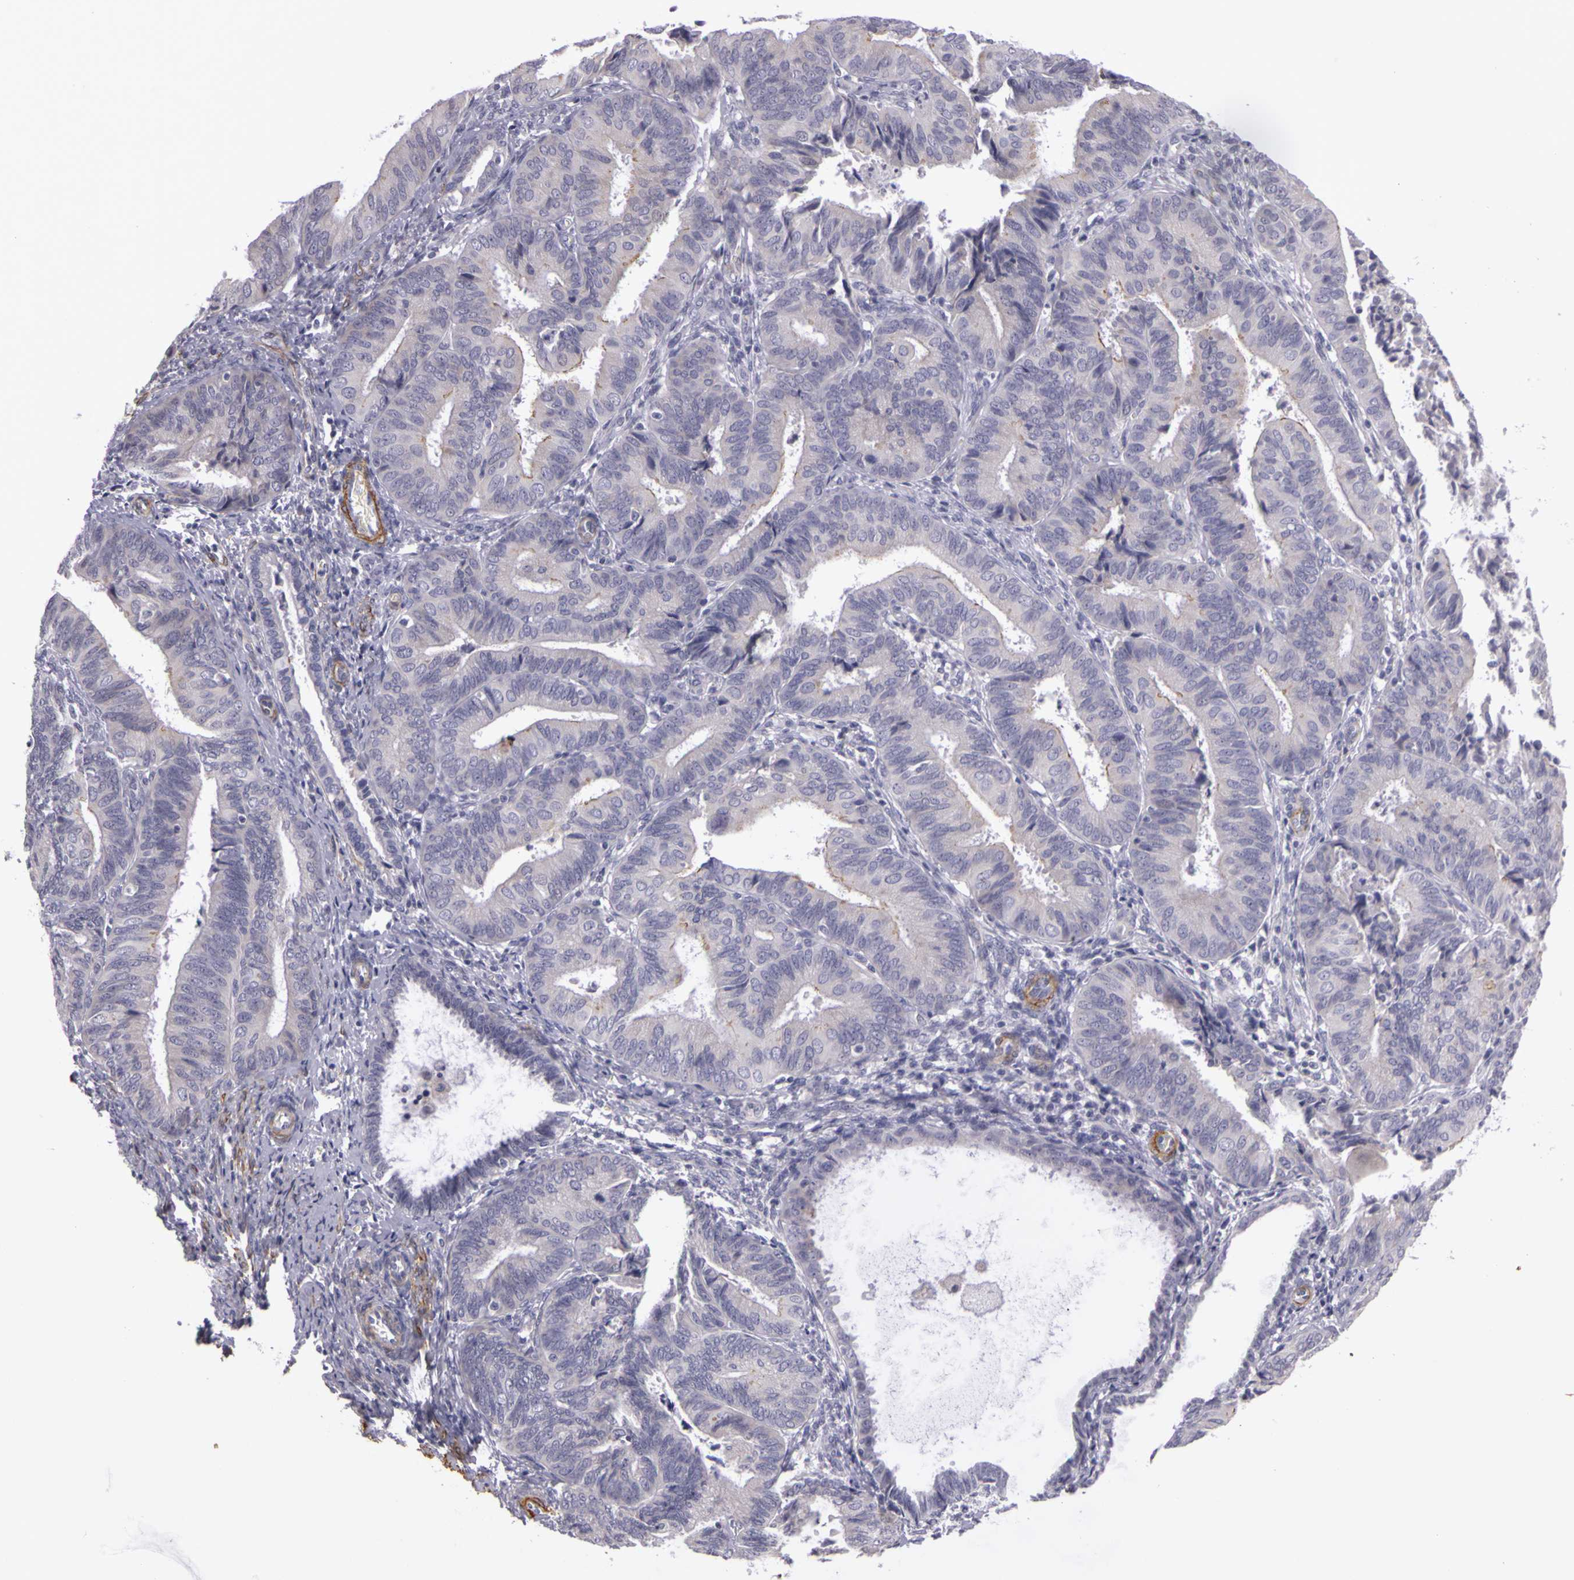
{"staining": {"intensity": "negative", "quantity": "none", "location": "none"}, "tissue": "endometrial cancer", "cell_type": "Tumor cells", "image_type": "cancer", "snomed": [{"axis": "morphology", "description": "Adenocarcinoma, NOS"}, {"axis": "topography", "description": "Endometrium"}], "caption": "An image of human endometrial cancer is negative for staining in tumor cells.", "gene": "CNTN2", "patient": {"sex": "female", "age": 63}}